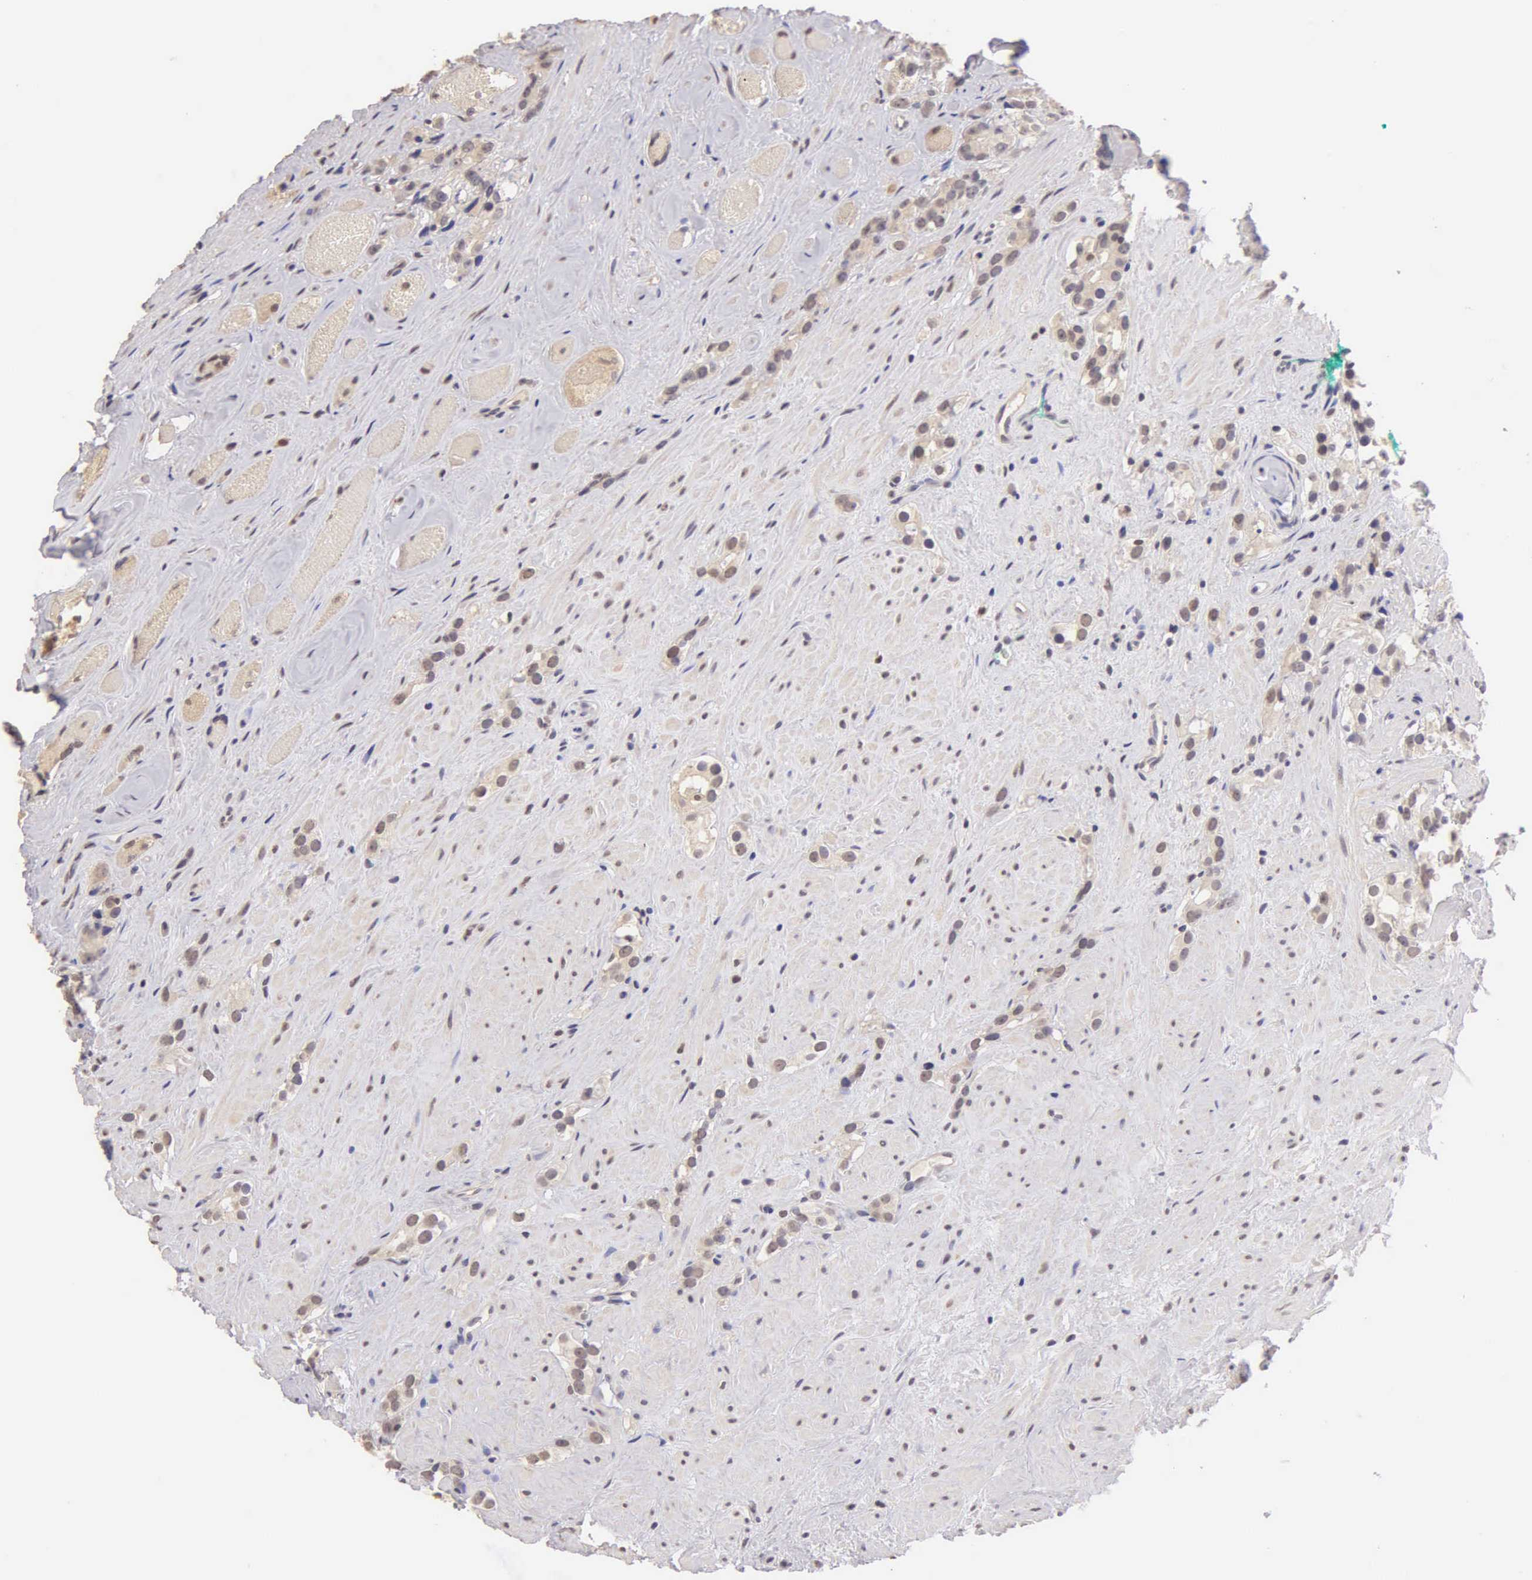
{"staining": {"intensity": "weak", "quantity": "25%-75%", "location": "cytoplasmic/membranous,nuclear"}, "tissue": "prostate cancer", "cell_type": "Tumor cells", "image_type": "cancer", "snomed": [{"axis": "morphology", "description": "Adenocarcinoma, Medium grade"}, {"axis": "topography", "description": "Prostate"}], "caption": "Immunohistochemistry (IHC) of prostate medium-grade adenocarcinoma displays low levels of weak cytoplasmic/membranous and nuclear expression in about 25%-75% of tumor cells. (DAB = brown stain, brightfield microscopy at high magnification).", "gene": "MKI67", "patient": {"sex": "male", "age": 73}}